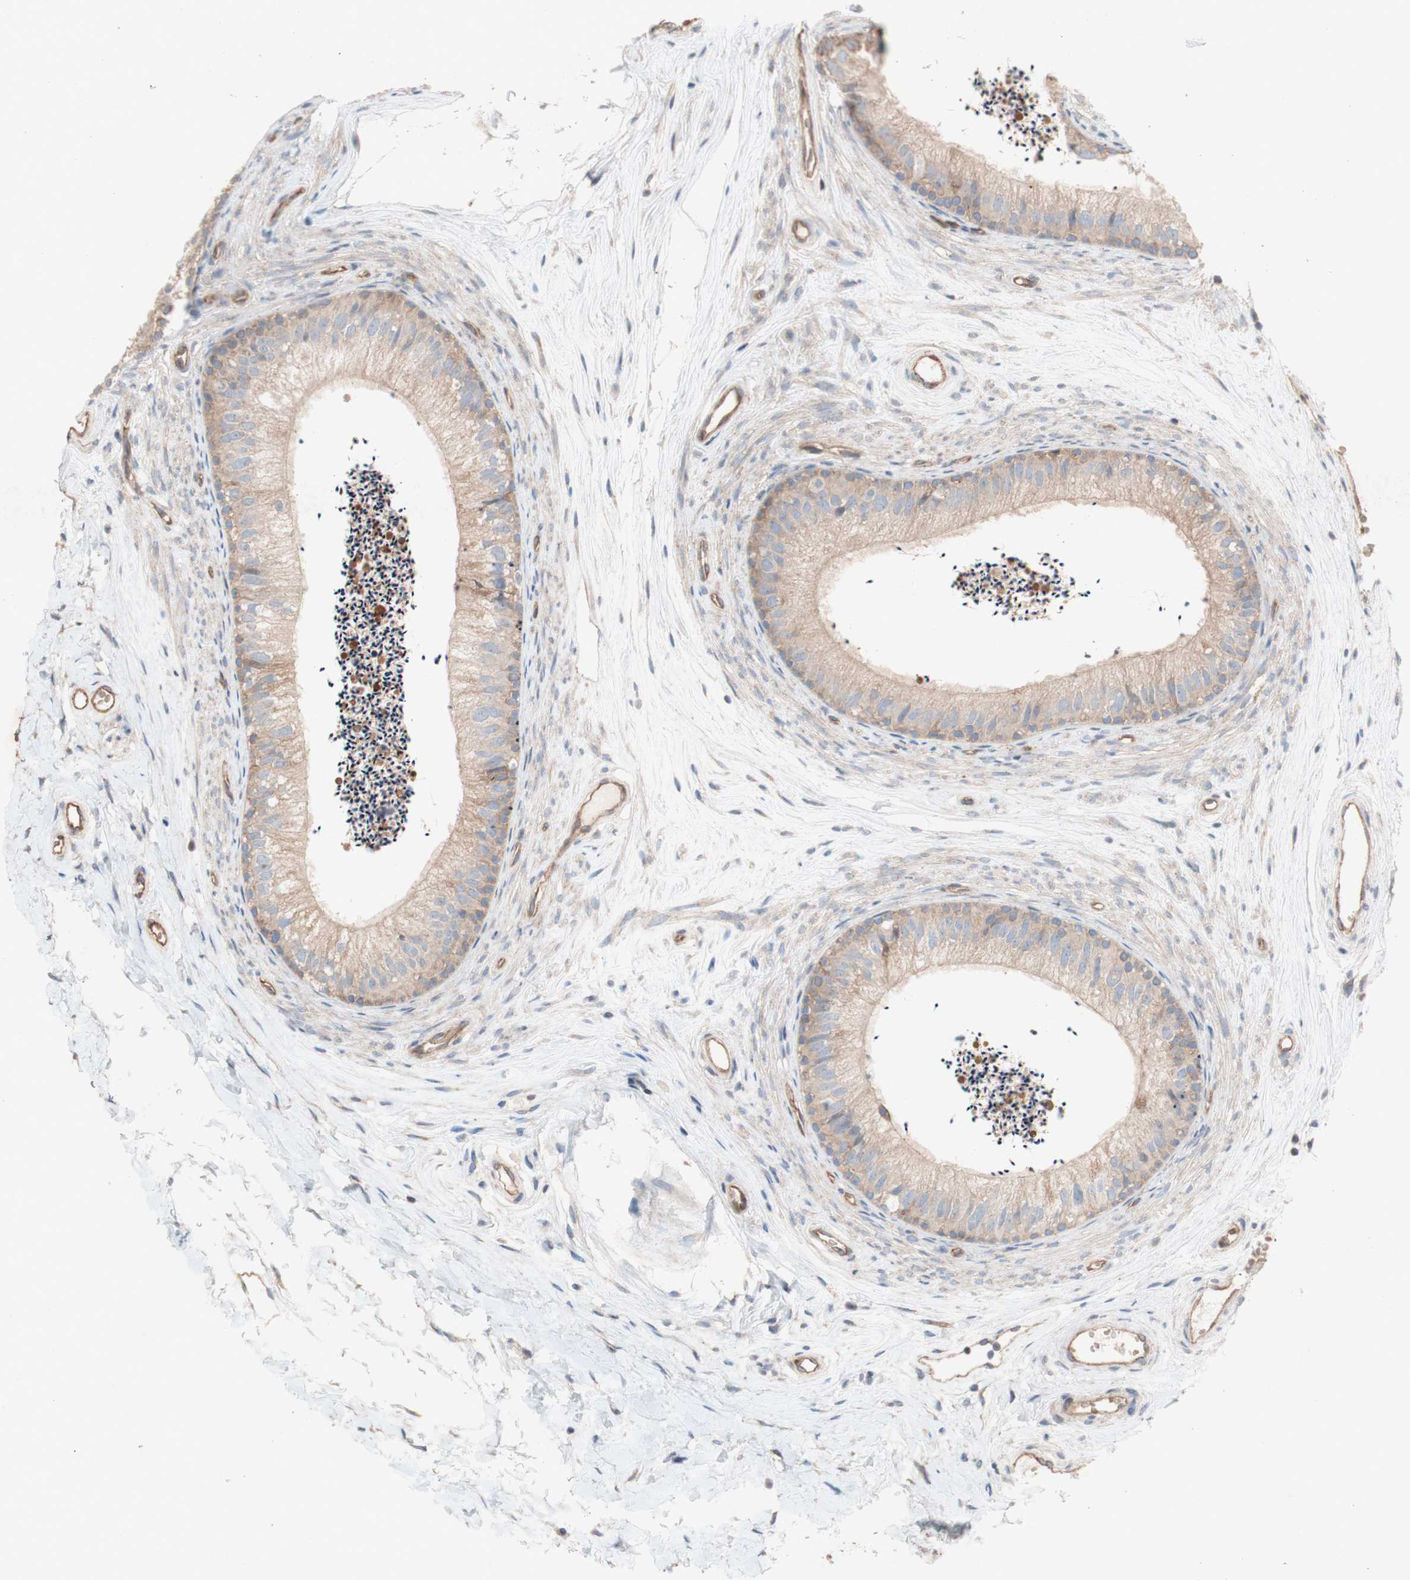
{"staining": {"intensity": "moderate", "quantity": ">75%", "location": "cytoplasmic/membranous"}, "tissue": "epididymis", "cell_type": "Glandular cells", "image_type": "normal", "snomed": [{"axis": "morphology", "description": "Normal tissue, NOS"}, {"axis": "topography", "description": "Epididymis"}], "caption": "Glandular cells exhibit moderate cytoplasmic/membranous positivity in about >75% of cells in normal epididymis. (DAB (3,3'-diaminobenzidine) IHC, brown staining for protein, blue staining for nuclei).", "gene": "TST", "patient": {"sex": "male", "age": 56}}